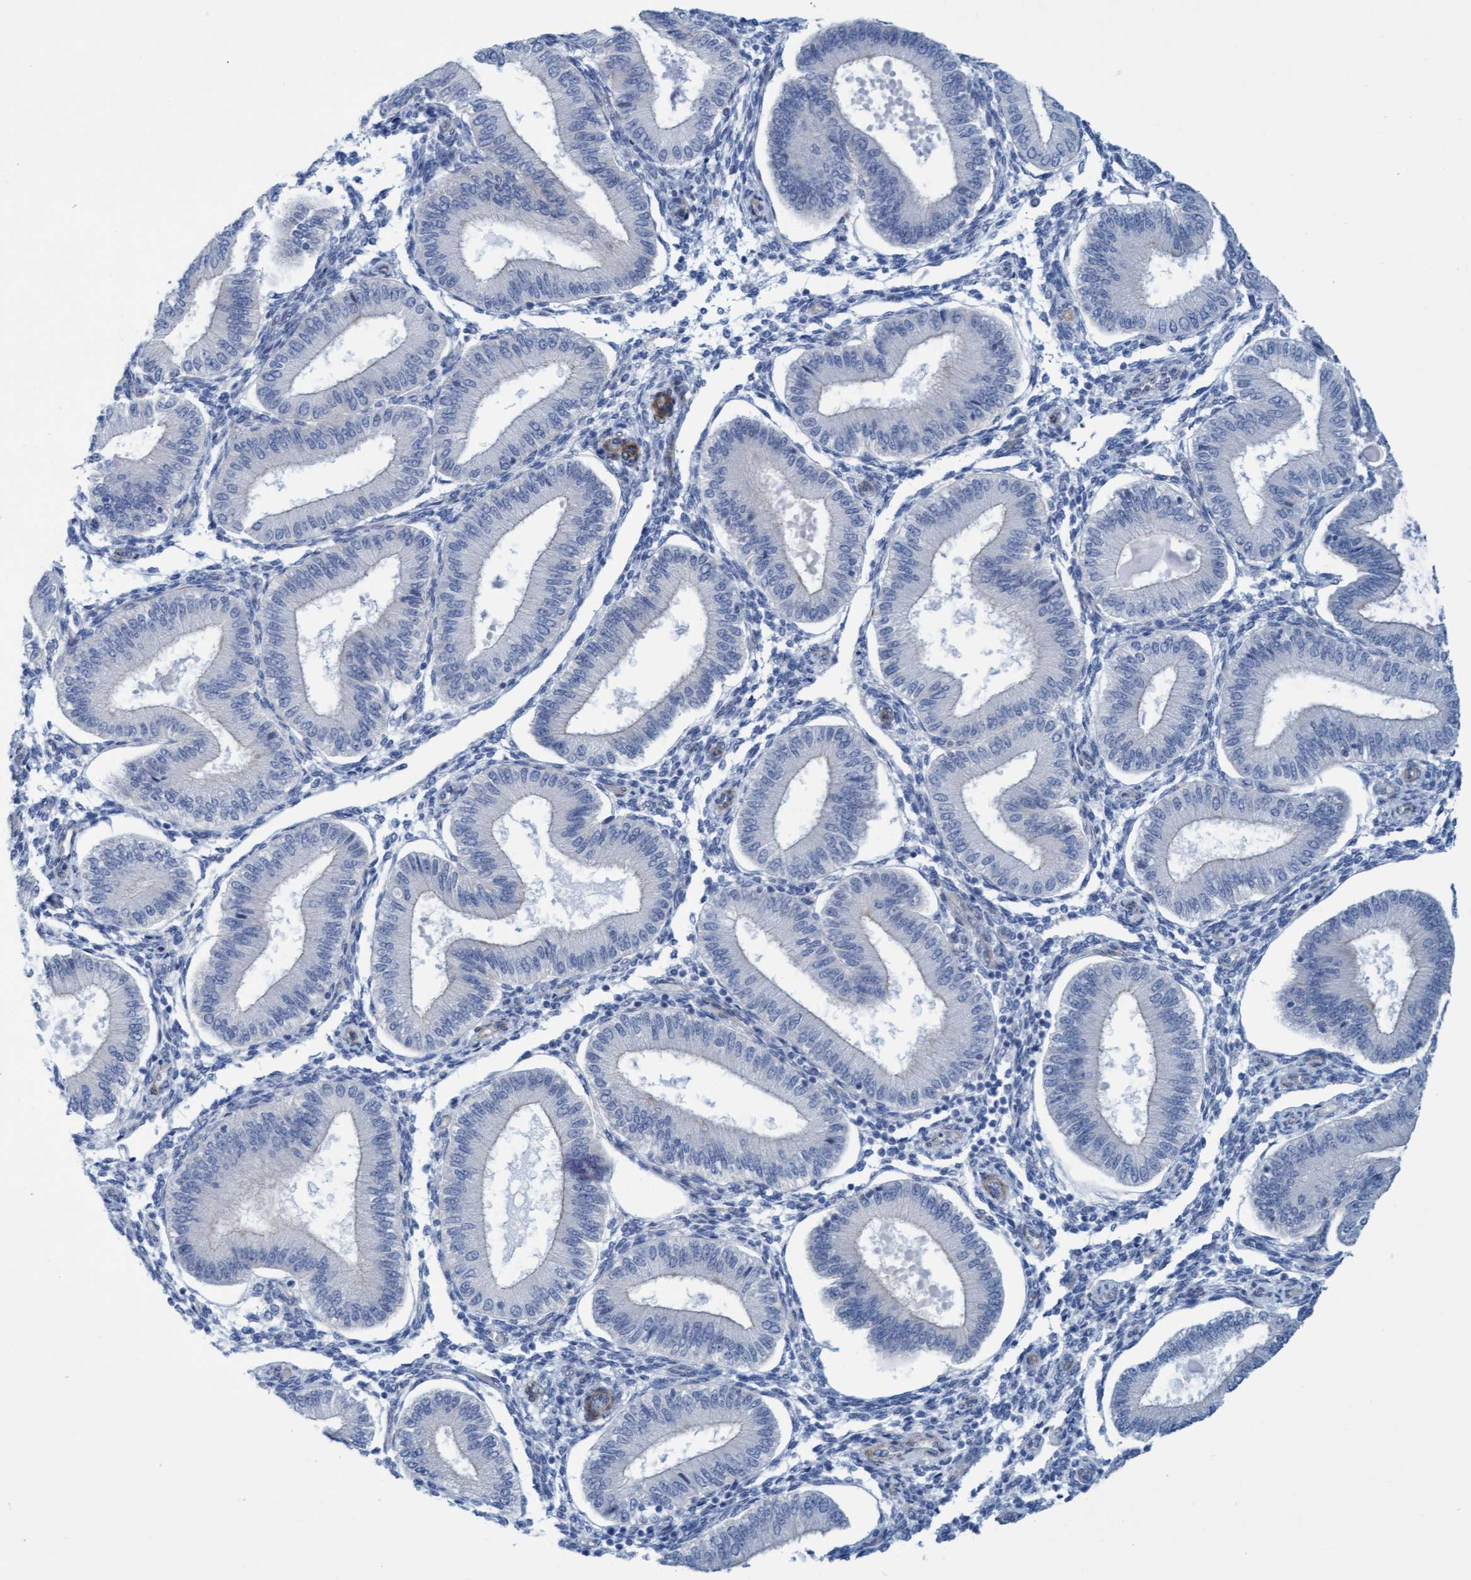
{"staining": {"intensity": "negative", "quantity": "none", "location": "none"}, "tissue": "endometrium", "cell_type": "Cells in endometrial stroma", "image_type": "normal", "snomed": [{"axis": "morphology", "description": "Normal tissue, NOS"}, {"axis": "topography", "description": "Endometrium"}], "caption": "The immunohistochemistry (IHC) histopathology image has no significant expression in cells in endometrial stroma of endometrium.", "gene": "MTFR1", "patient": {"sex": "female", "age": 39}}